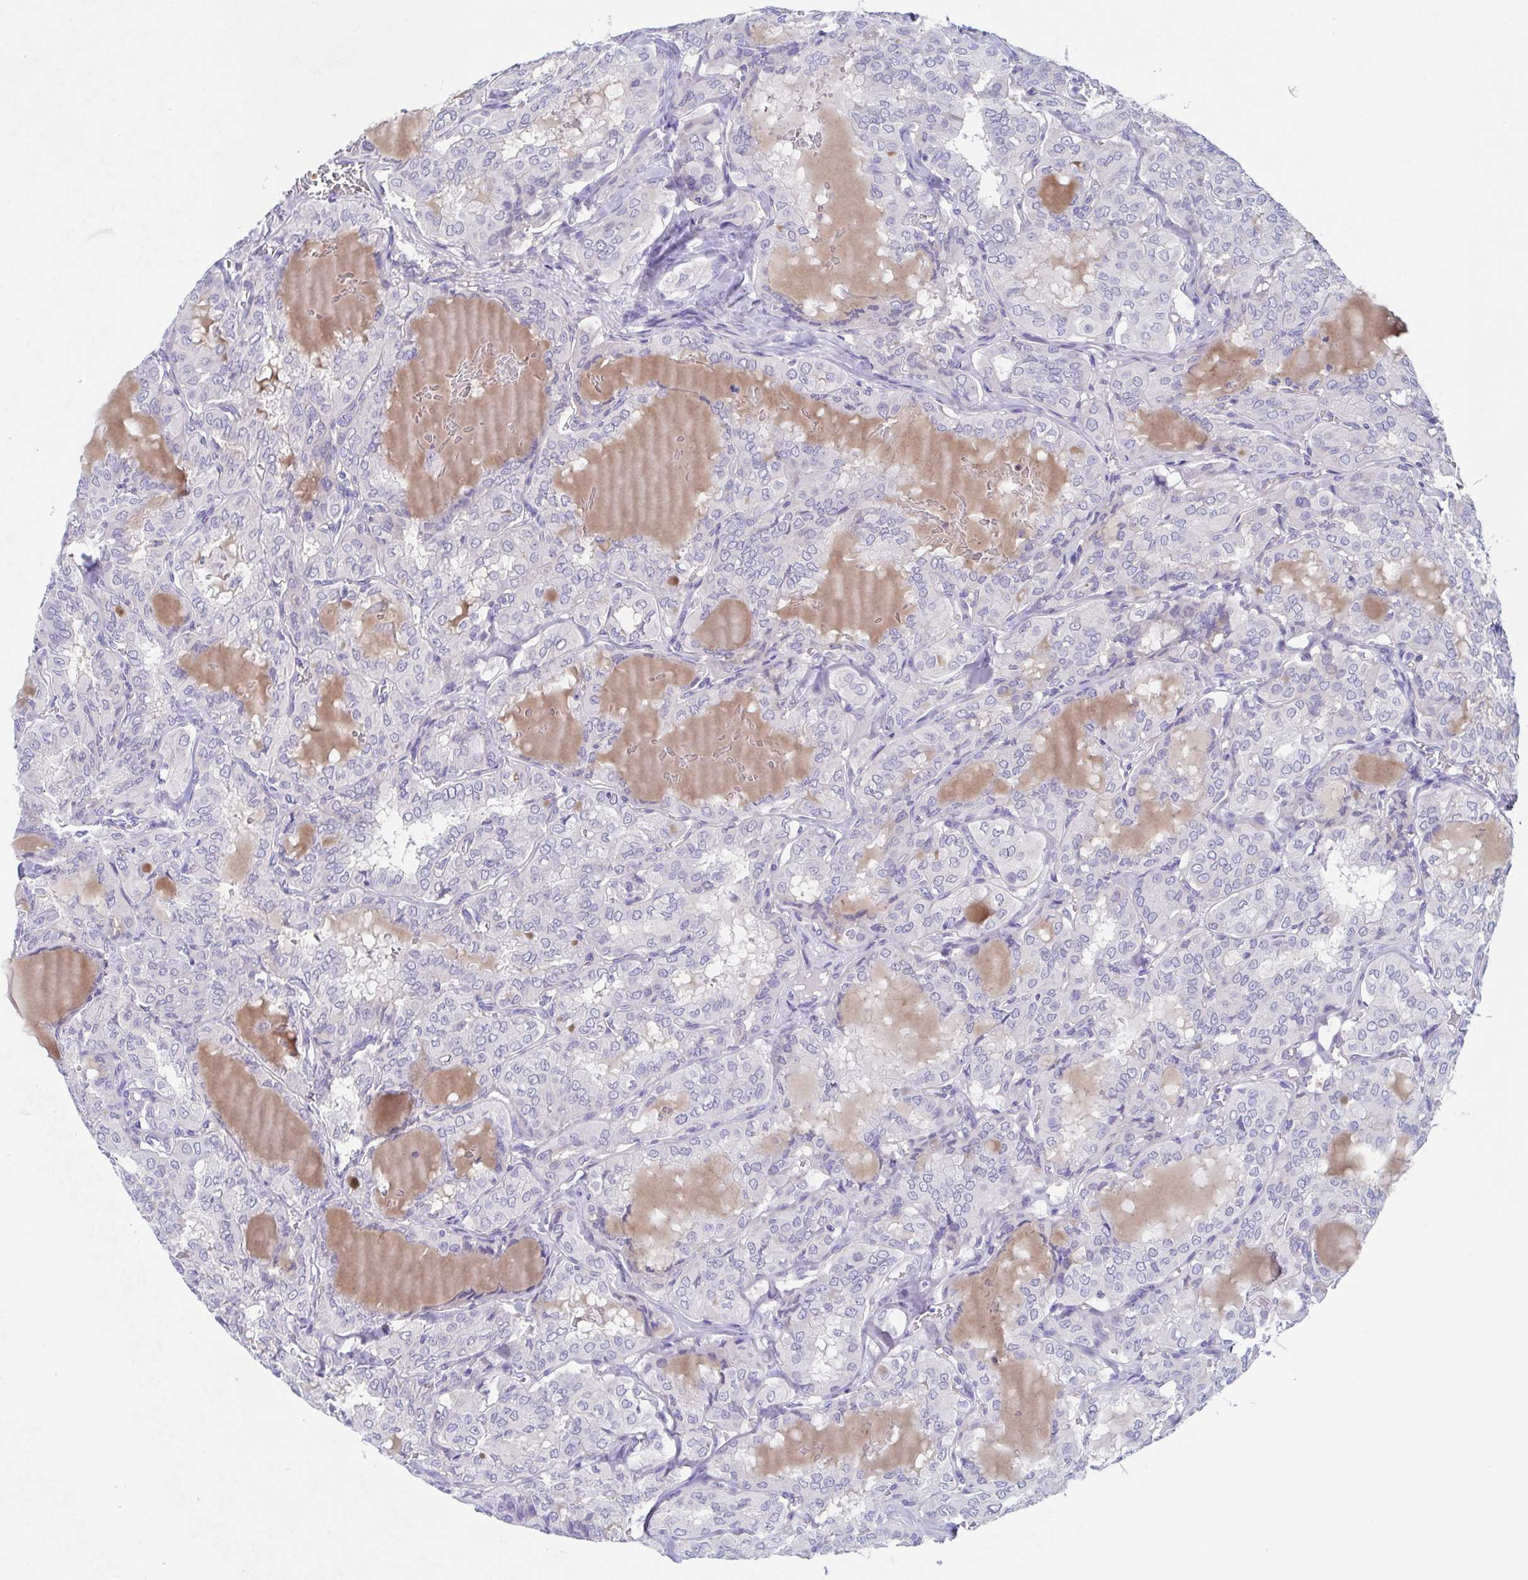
{"staining": {"intensity": "negative", "quantity": "none", "location": "none"}, "tissue": "thyroid cancer", "cell_type": "Tumor cells", "image_type": "cancer", "snomed": [{"axis": "morphology", "description": "Papillary adenocarcinoma, NOS"}, {"axis": "topography", "description": "Thyroid gland"}], "caption": "Thyroid cancer stained for a protein using immunohistochemistry (IHC) exhibits no staining tumor cells.", "gene": "TEX12", "patient": {"sex": "male", "age": 20}}